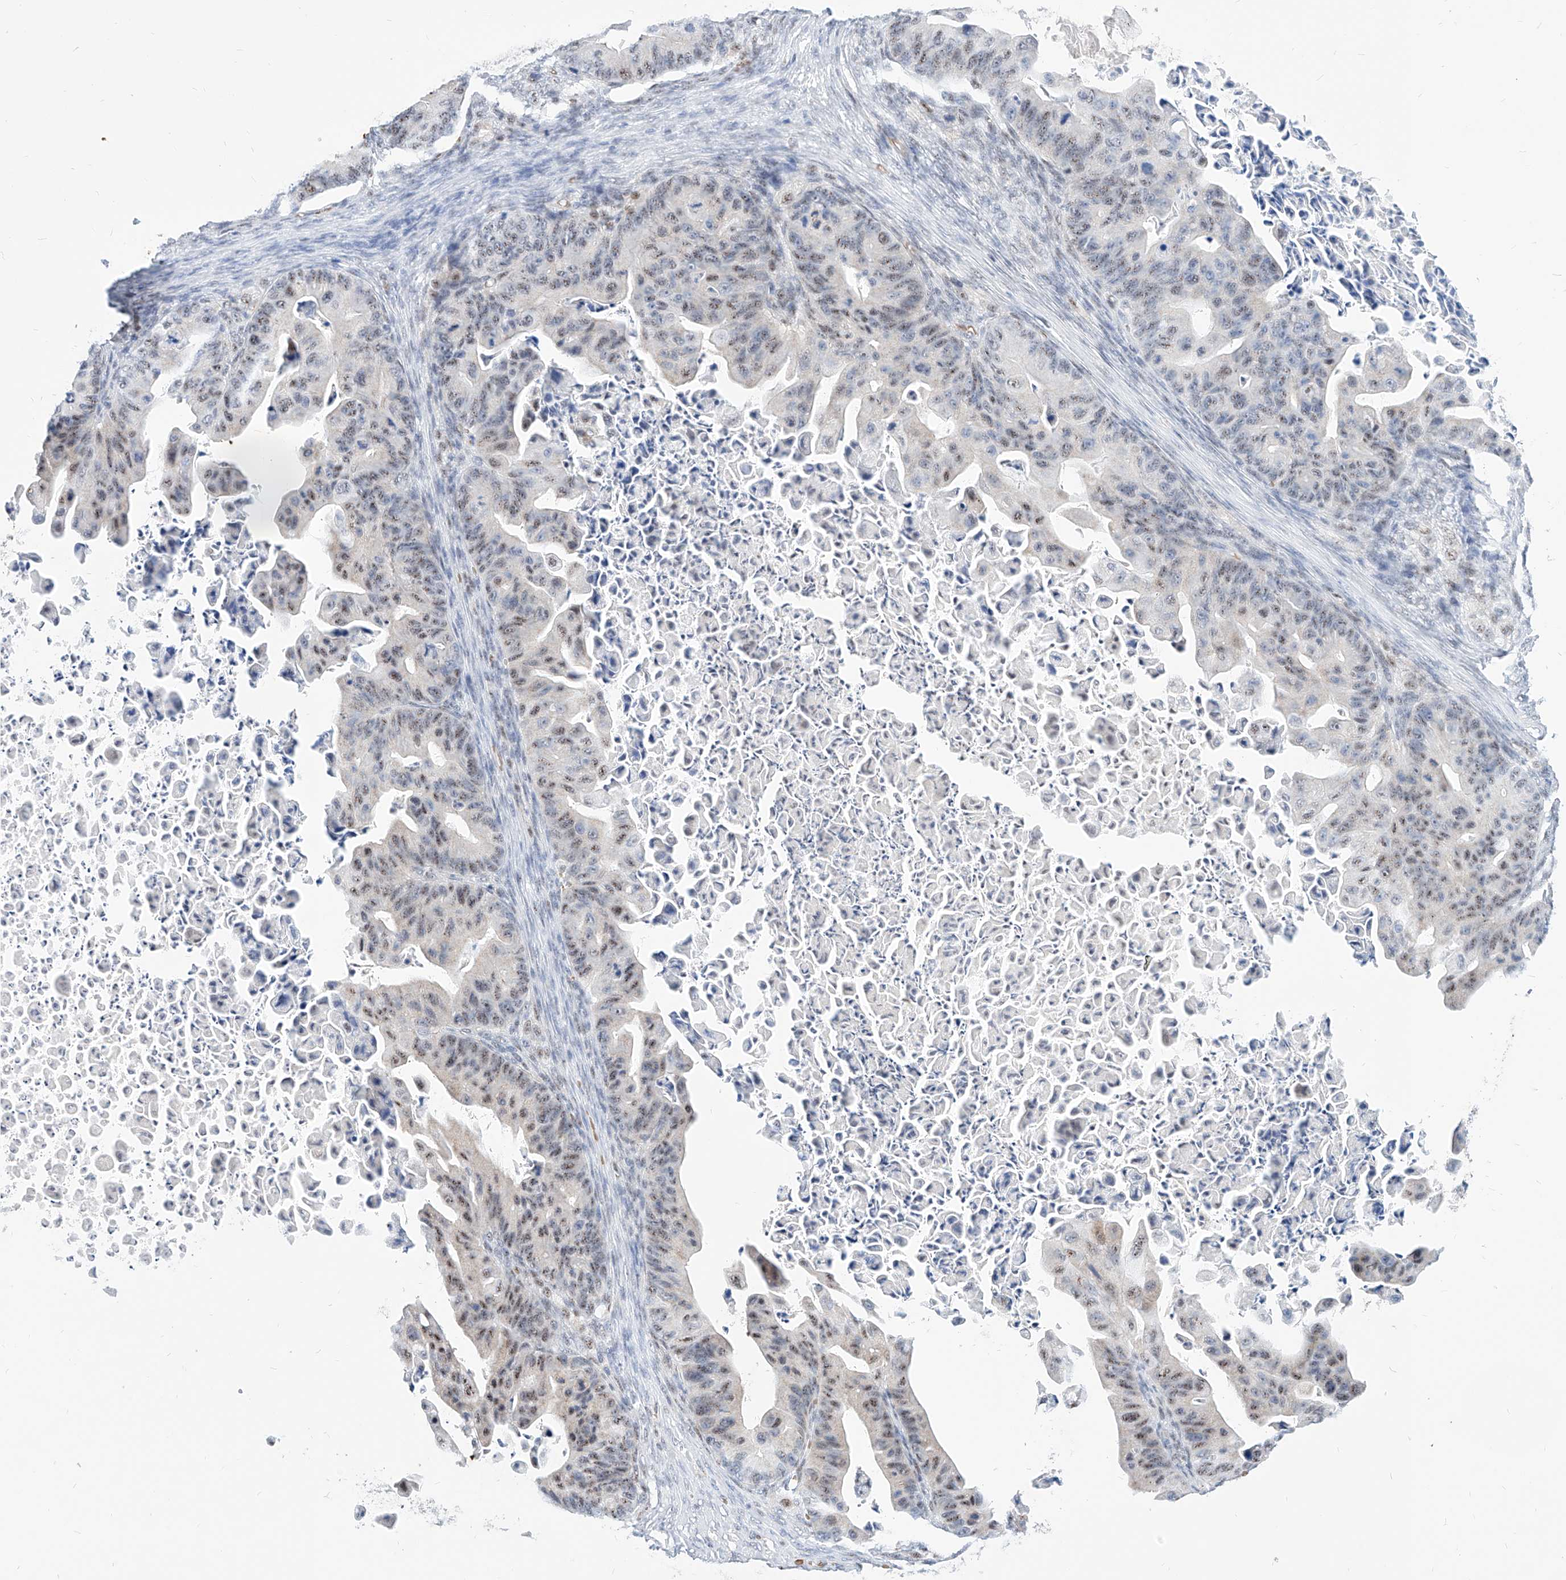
{"staining": {"intensity": "weak", "quantity": "25%-75%", "location": "nuclear"}, "tissue": "ovarian cancer", "cell_type": "Tumor cells", "image_type": "cancer", "snomed": [{"axis": "morphology", "description": "Cystadenocarcinoma, mucinous, NOS"}, {"axis": "topography", "description": "Ovary"}], "caption": "The photomicrograph reveals staining of ovarian cancer (mucinous cystadenocarcinoma), revealing weak nuclear protein expression (brown color) within tumor cells. (DAB IHC, brown staining for protein, blue staining for nuclei).", "gene": "ZFP42", "patient": {"sex": "female", "age": 37}}